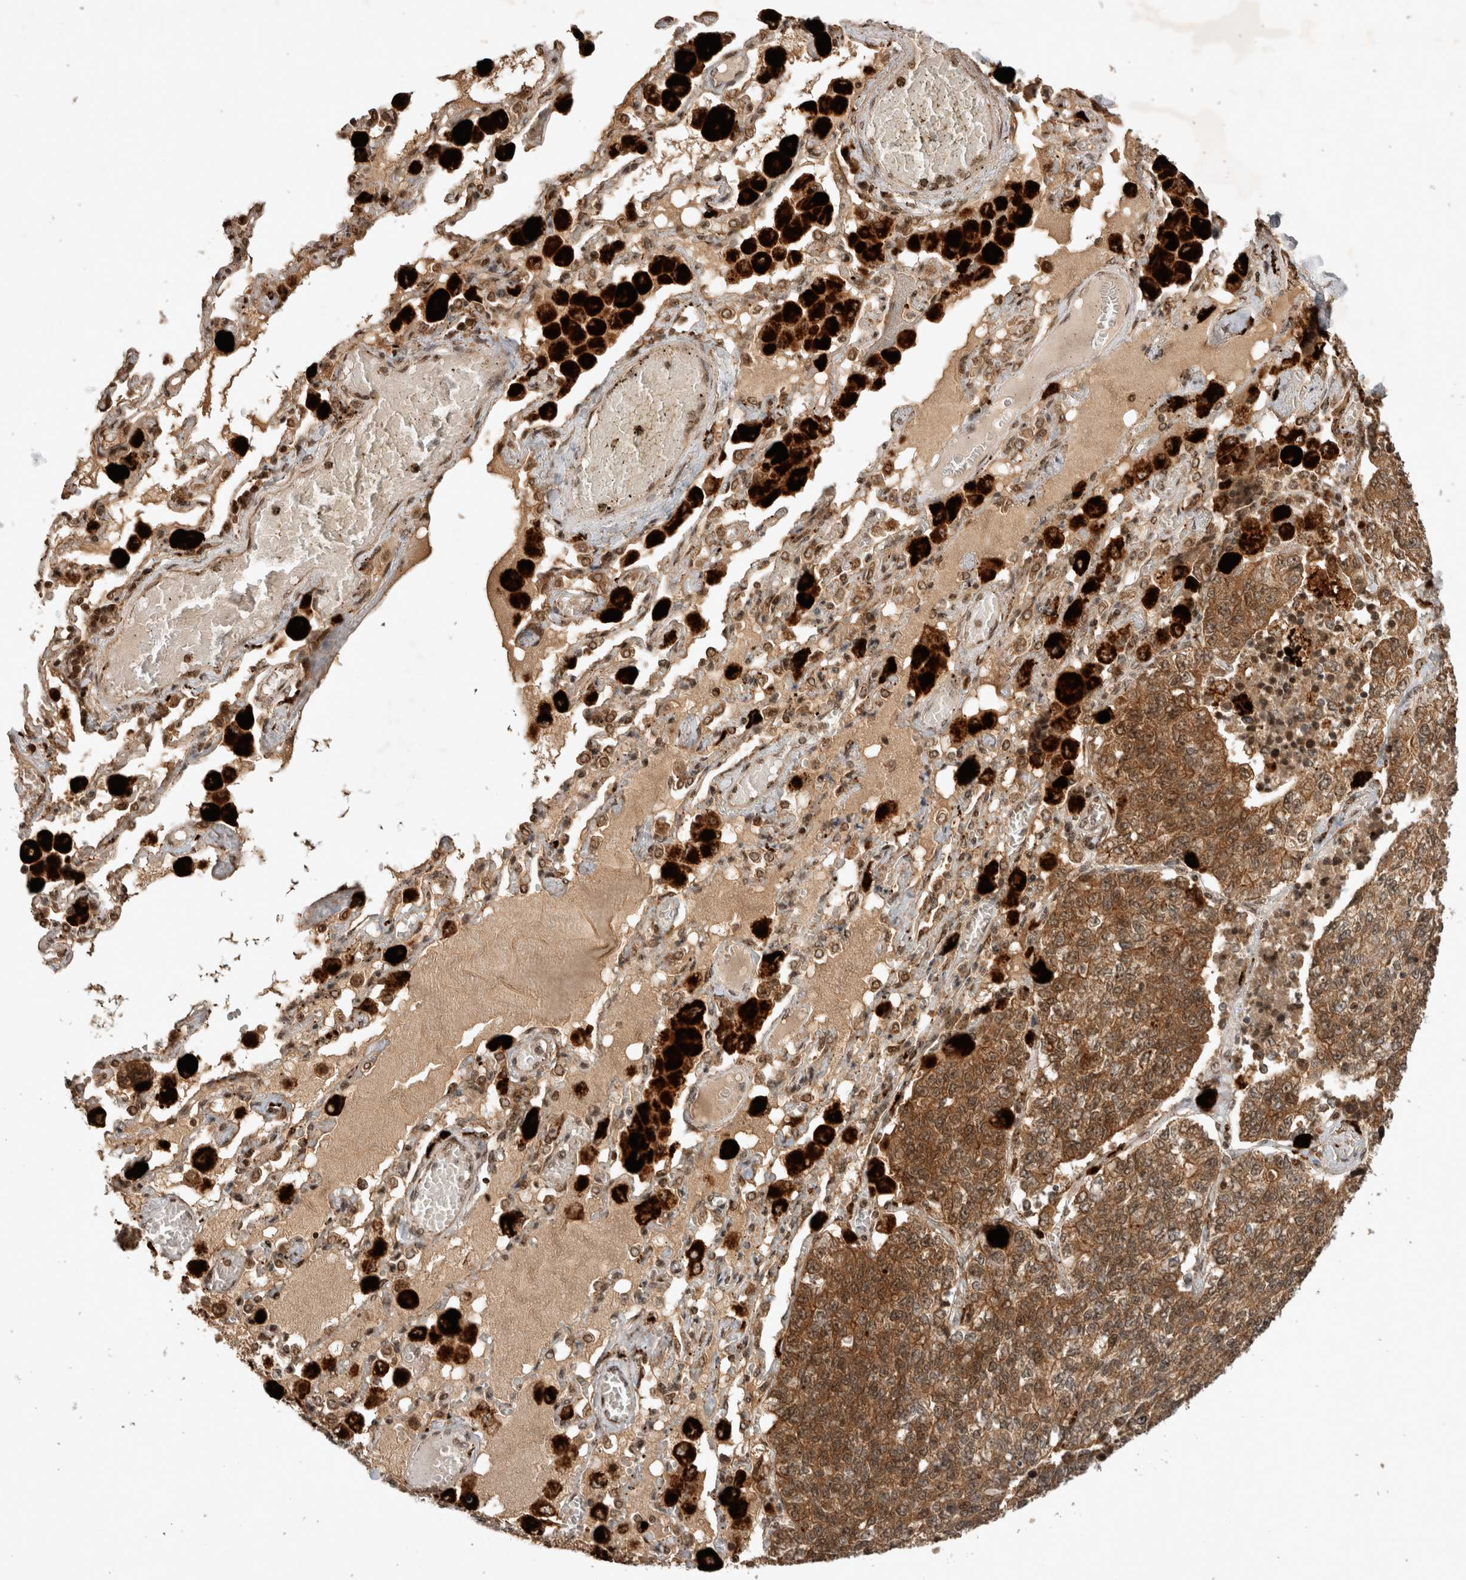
{"staining": {"intensity": "moderate", "quantity": ">75%", "location": "cytoplasmic/membranous"}, "tissue": "lung cancer", "cell_type": "Tumor cells", "image_type": "cancer", "snomed": [{"axis": "morphology", "description": "Adenocarcinoma, NOS"}, {"axis": "topography", "description": "Lung"}], "caption": "Immunohistochemical staining of lung adenocarcinoma displays medium levels of moderate cytoplasmic/membranous positivity in approximately >75% of tumor cells.", "gene": "FAM221A", "patient": {"sex": "male", "age": 49}}